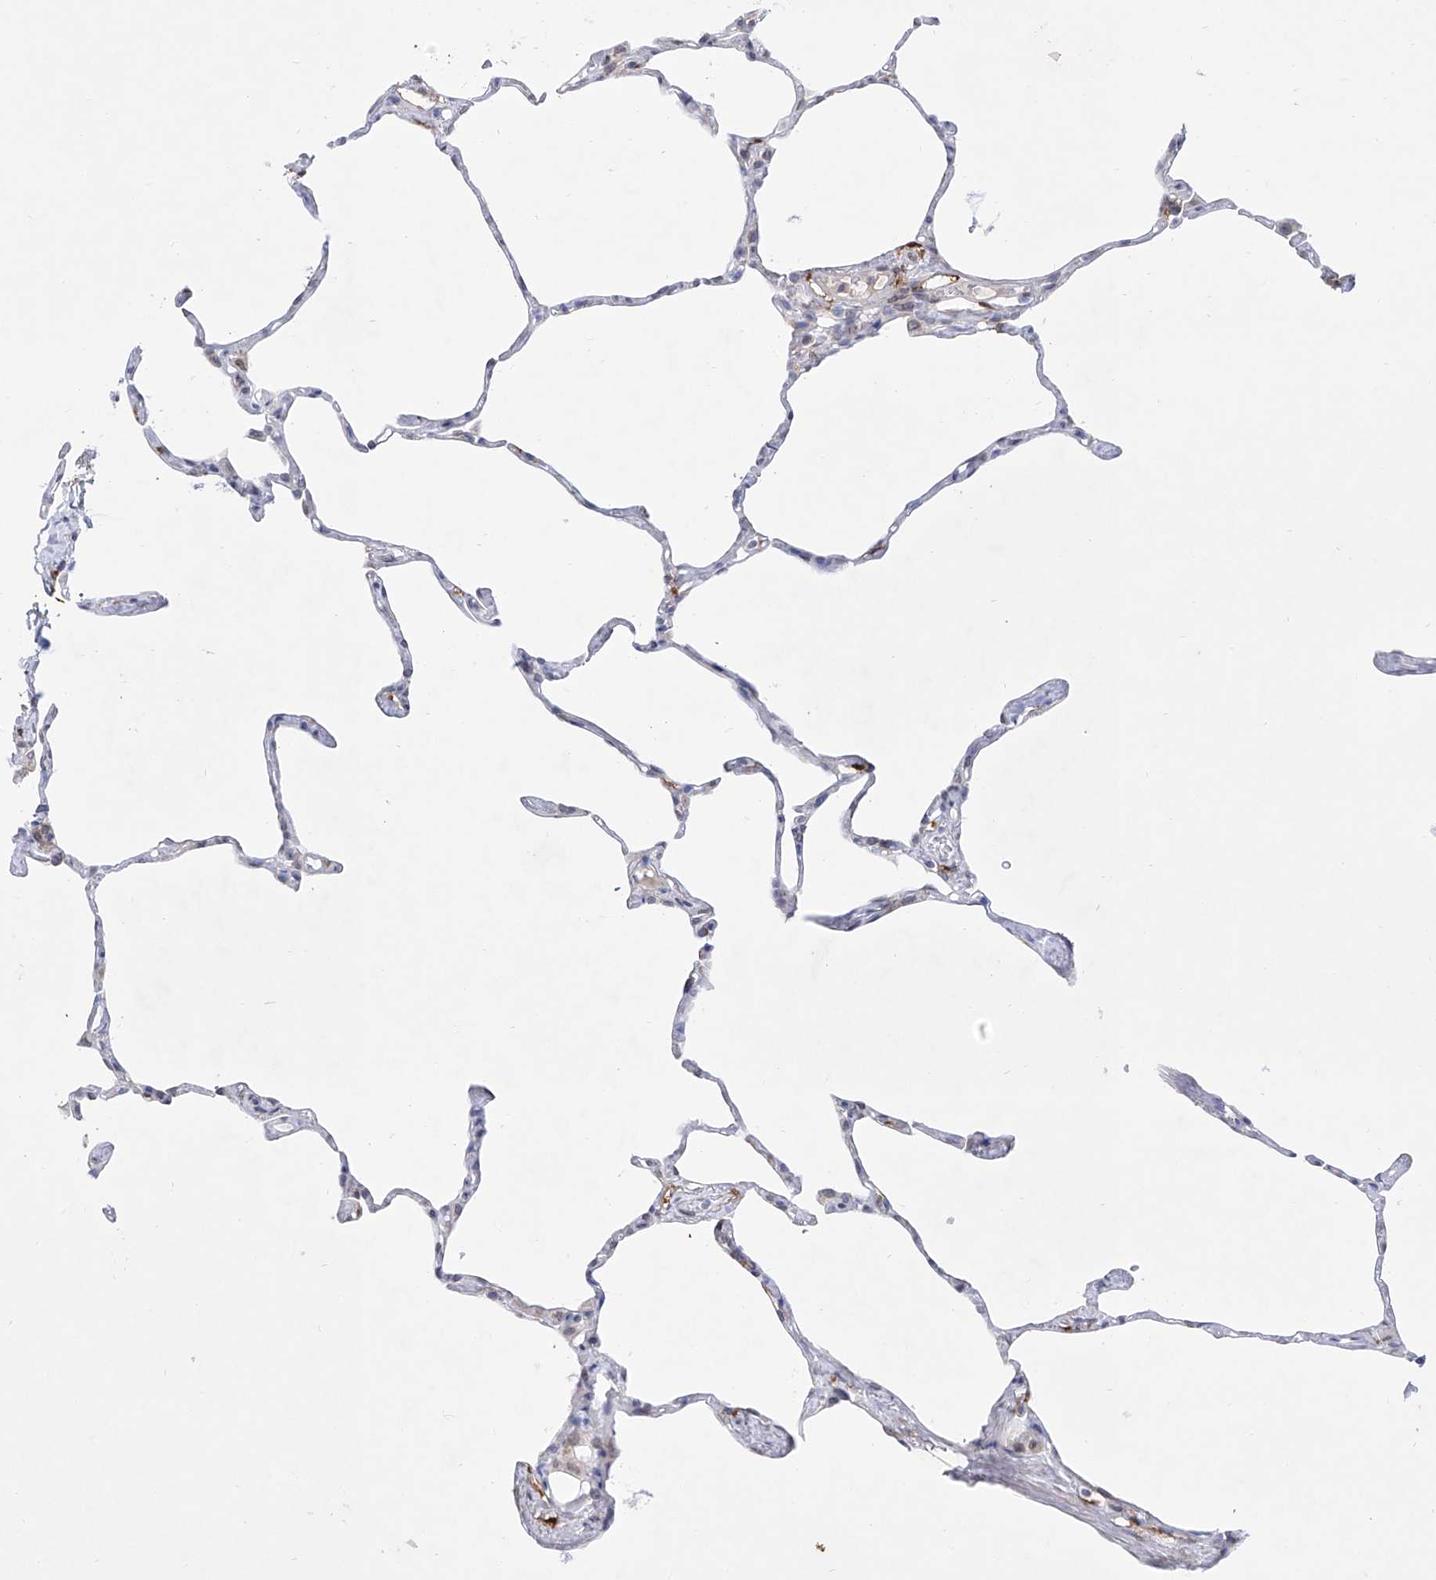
{"staining": {"intensity": "negative", "quantity": "none", "location": "none"}, "tissue": "lung", "cell_type": "Alveolar cells", "image_type": "normal", "snomed": [{"axis": "morphology", "description": "Normal tissue, NOS"}, {"axis": "topography", "description": "Lung"}], "caption": "The IHC histopathology image has no significant expression in alveolar cells of lung. (DAB (3,3'-diaminobenzidine) IHC, high magnification).", "gene": "LCLAT1", "patient": {"sex": "male", "age": 65}}